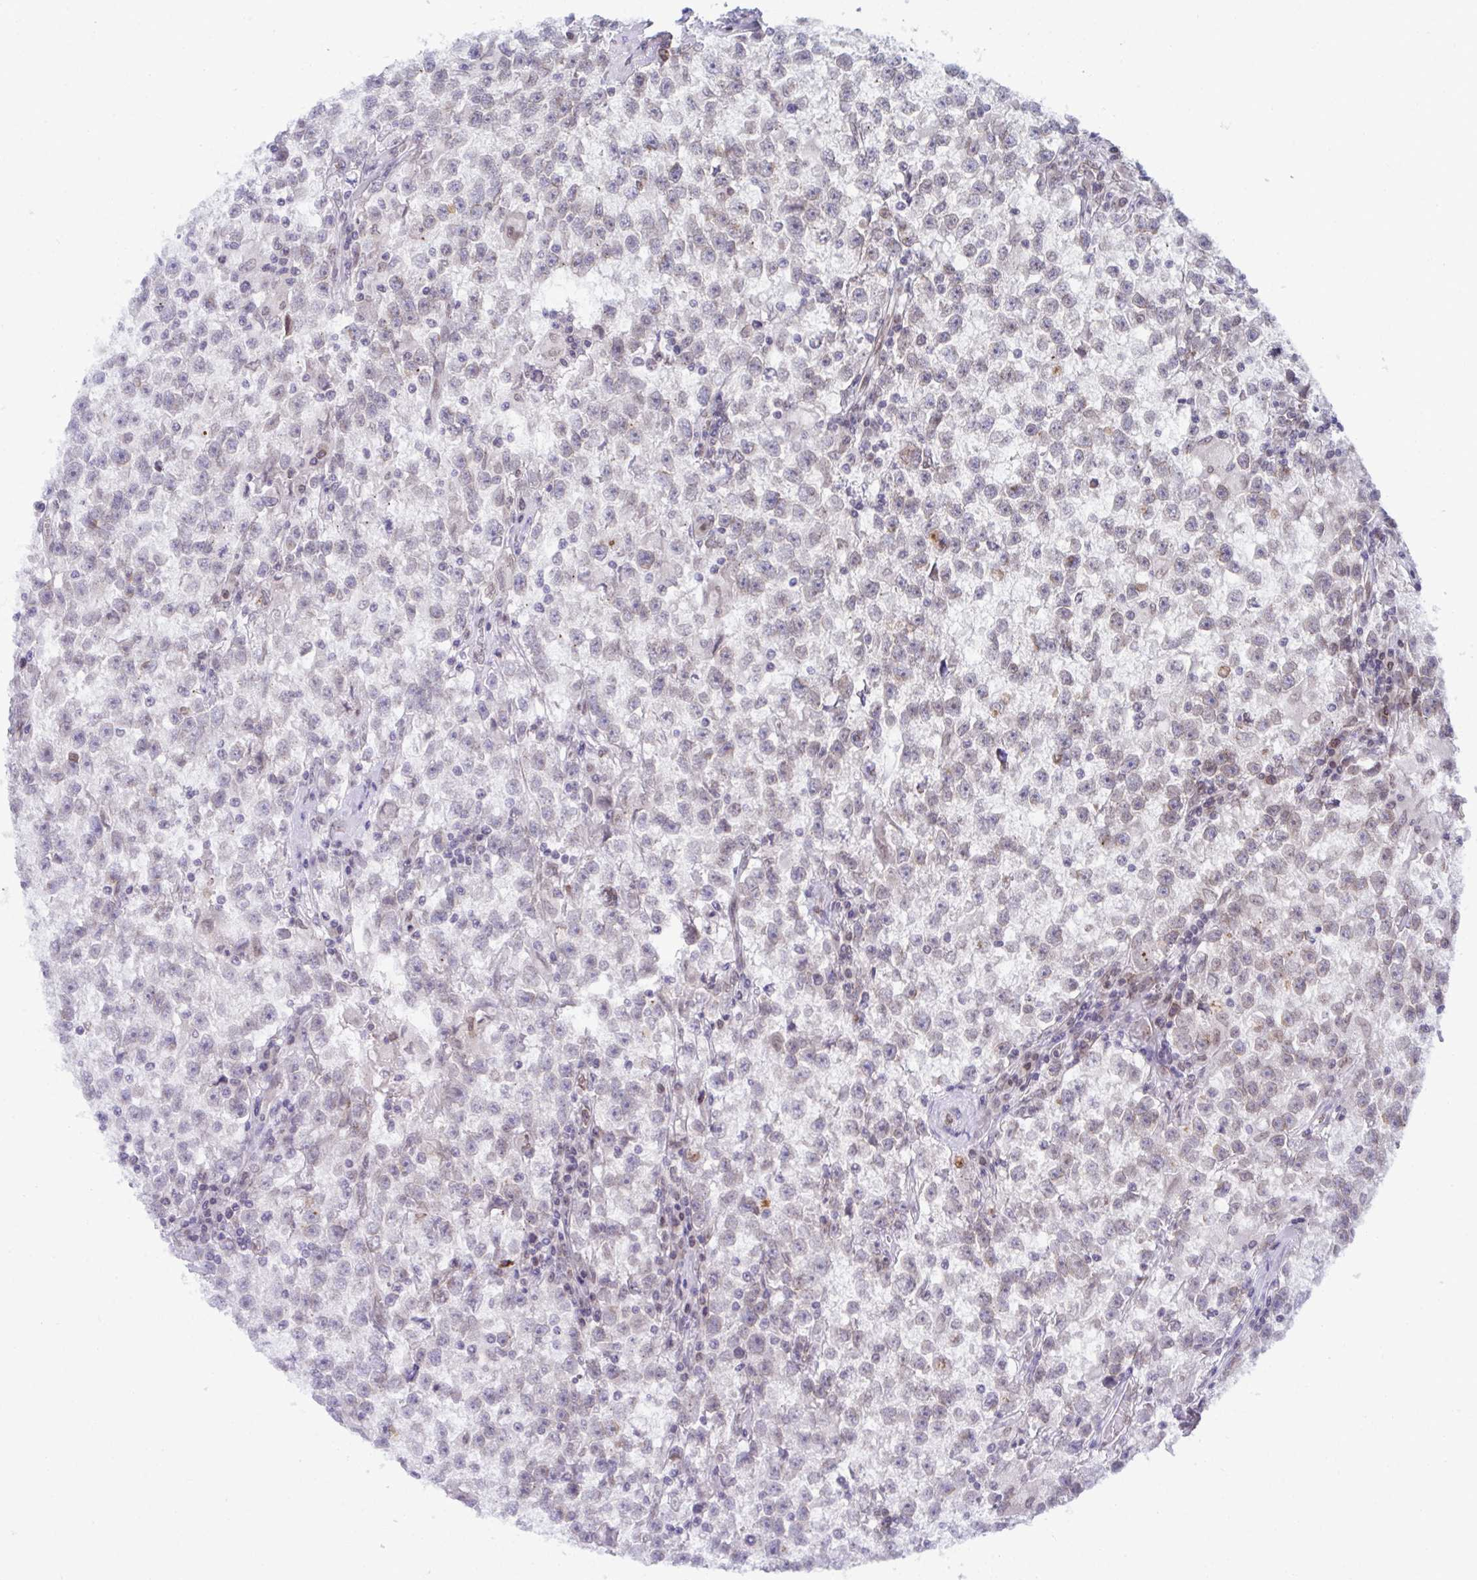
{"staining": {"intensity": "weak", "quantity": "25%-75%", "location": "cytoplasmic/membranous,nuclear"}, "tissue": "testis cancer", "cell_type": "Tumor cells", "image_type": "cancer", "snomed": [{"axis": "morphology", "description": "Seminoma, NOS"}, {"axis": "topography", "description": "Testis"}], "caption": "The photomicrograph shows a brown stain indicating the presence of a protein in the cytoplasmic/membranous and nuclear of tumor cells in seminoma (testis).", "gene": "RANBP2", "patient": {"sex": "male", "age": 31}}